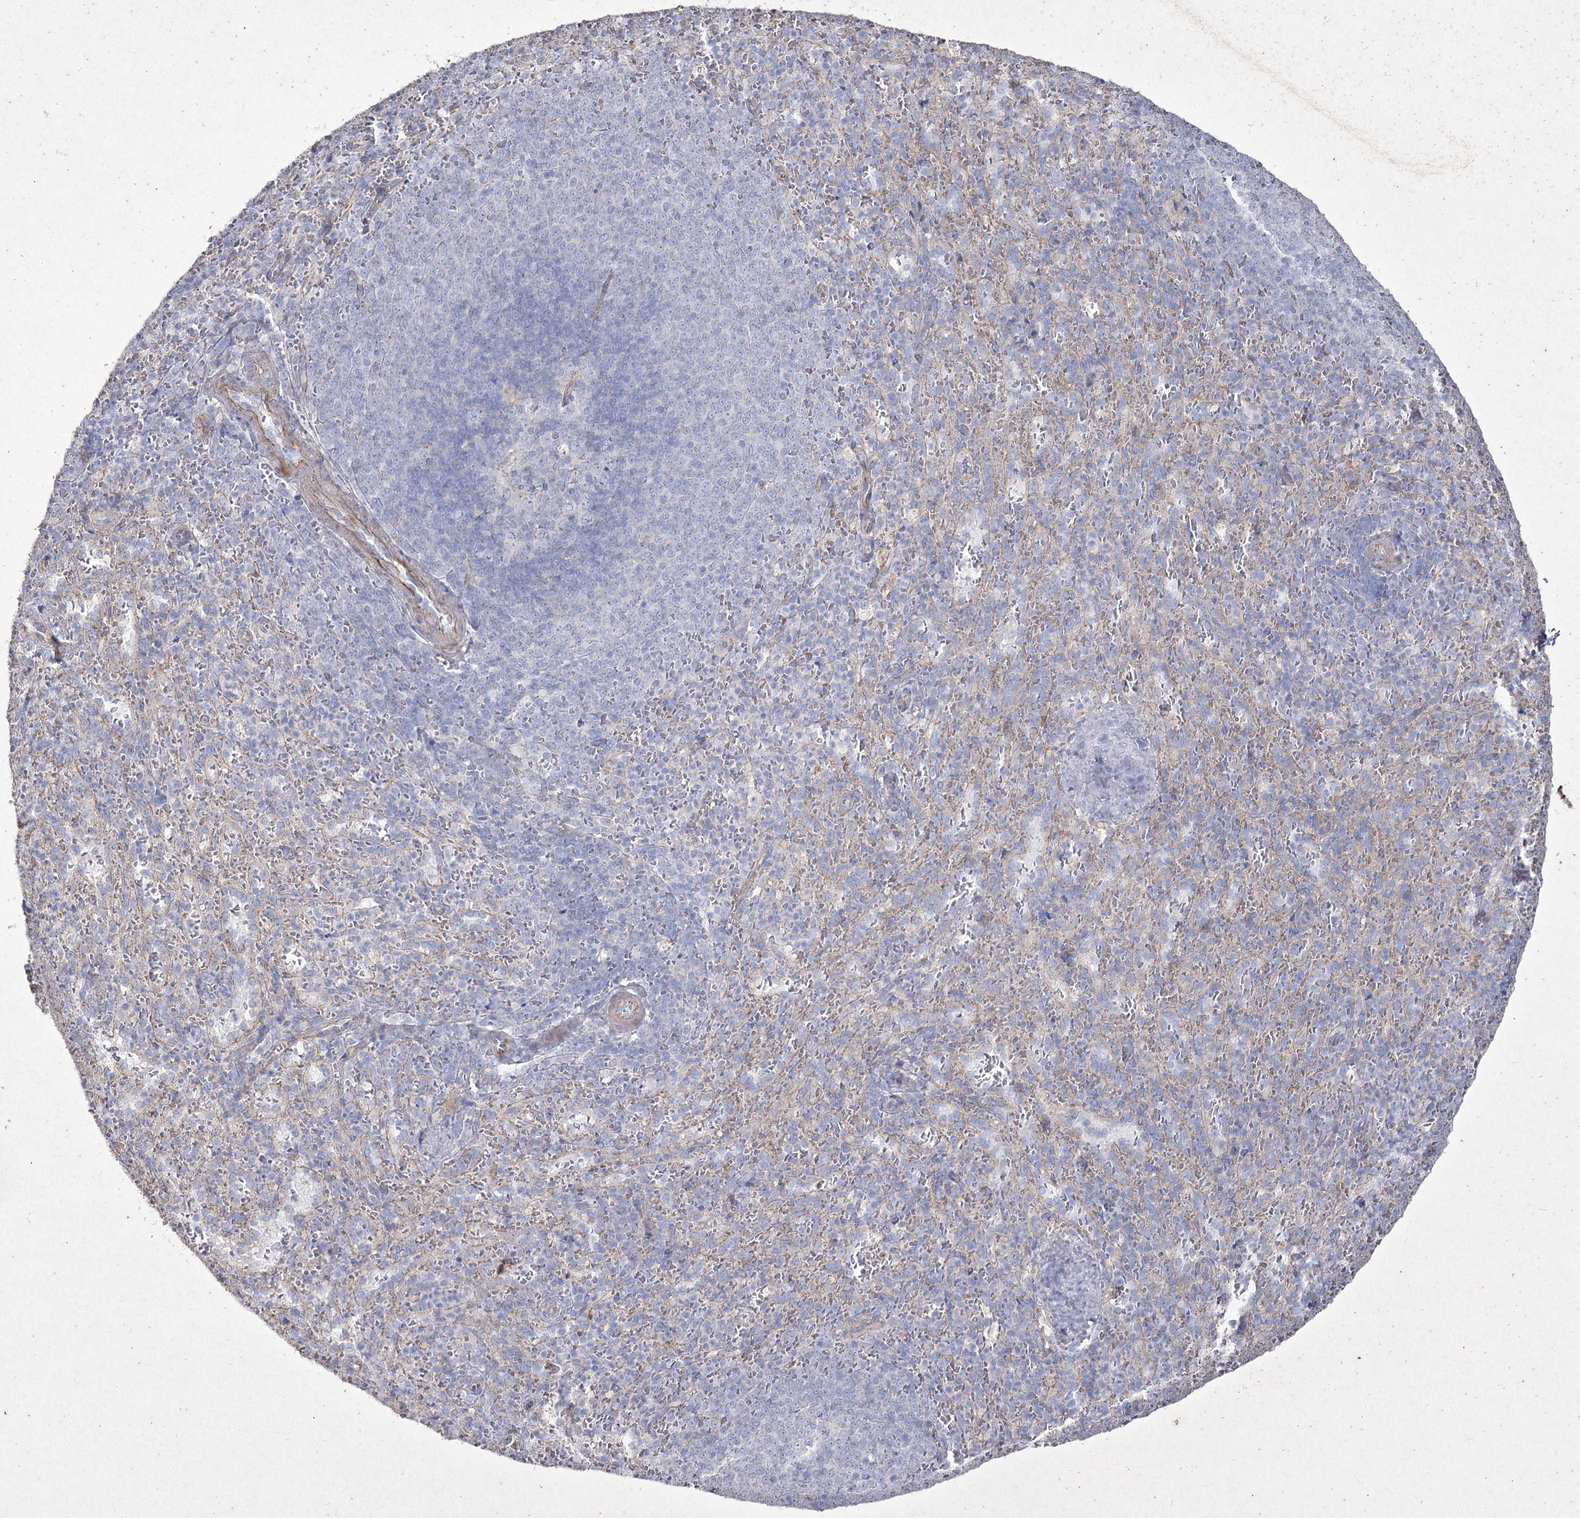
{"staining": {"intensity": "negative", "quantity": "none", "location": "none"}, "tissue": "spleen", "cell_type": "Cells in red pulp", "image_type": "normal", "snomed": [{"axis": "morphology", "description": "Normal tissue, NOS"}, {"axis": "topography", "description": "Spleen"}], "caption": "IHC histopathology image of benign spleen: human spleen stained with DAB (3,3'-diaminobenzidine) reveals no significant protein staining in cells in red pulp.", "gene": "LDLRAD3", "patient": {"sex": "female", "age": 21}}